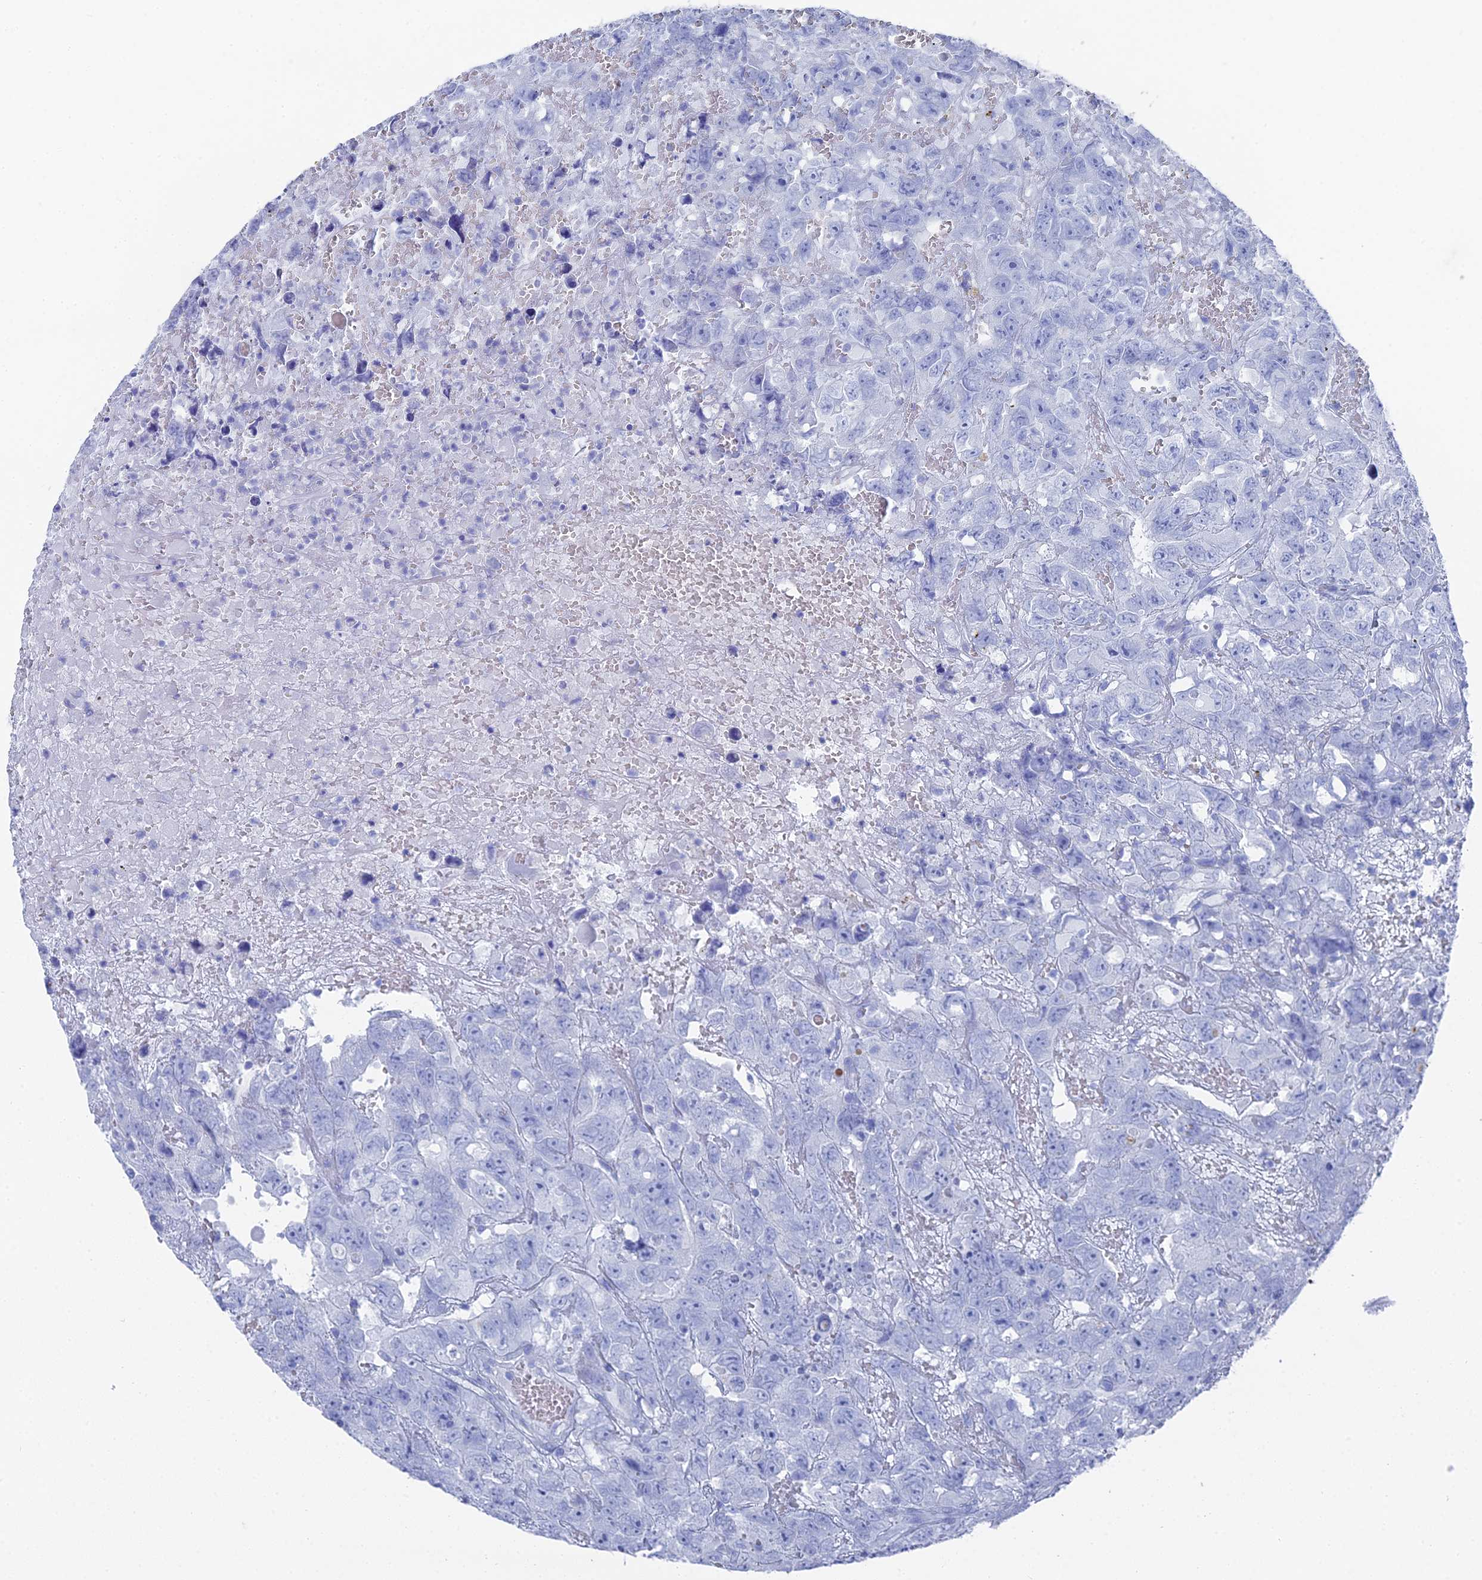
{"staining": {"intensity": "negative", "quantity": "none", "location": "none"}, "tissue": "testis cancer", "cell_type": "Tumor cells", "image_type": "cancer", "snomed": [{"axis": "morphology", "description": "Carcinoma, Embryonal, NOS"}, {"axis": "topography", "description": "Testis"}], "caption": "Protein analysis of testis cancer exhibits no significant positivity in tumor cells.", "gene": "ENPP3", "patient": {"sex": "male", "age": 45}}